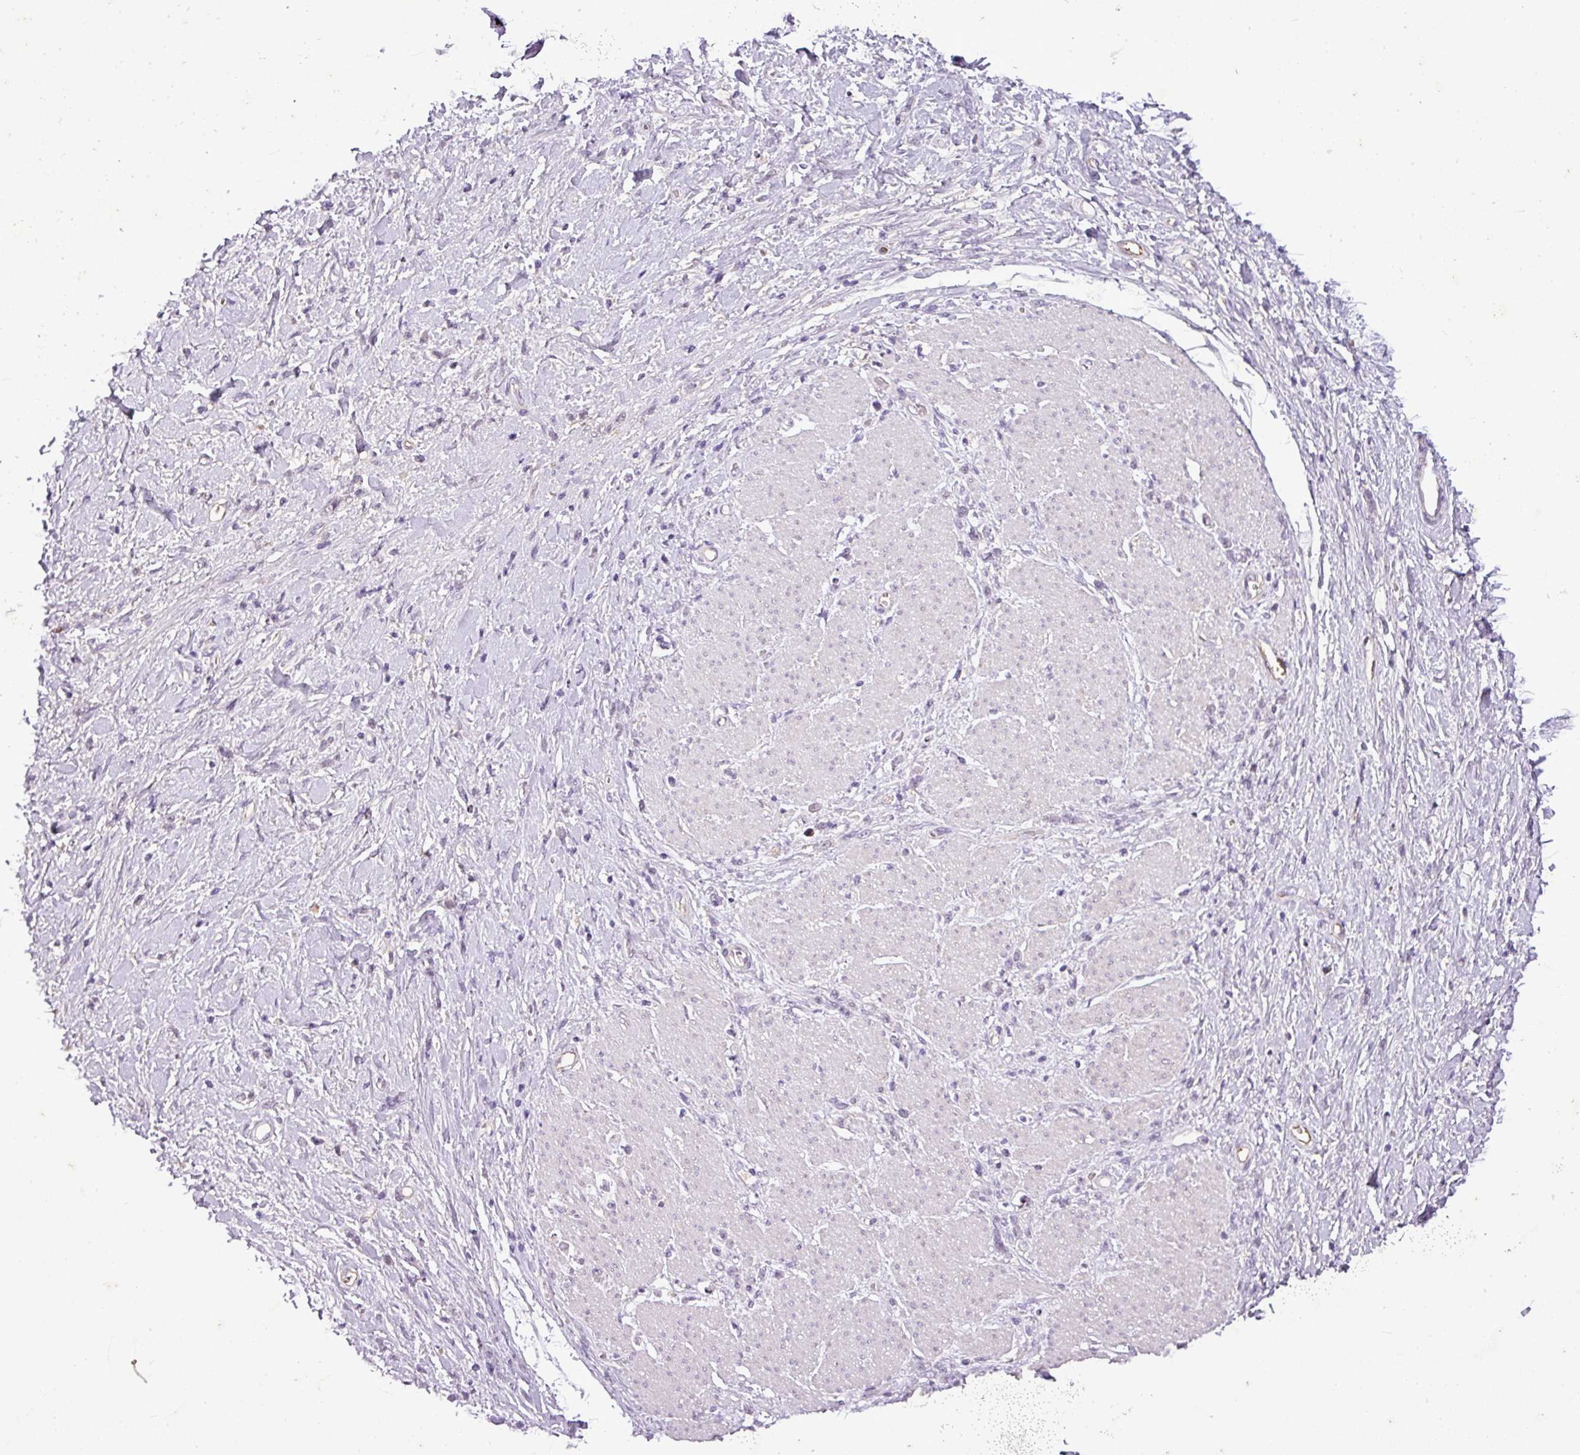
{"staining": {"intensity": "negative", "quantity": "none", "location": "none"}, "tissue": "stomach cancer", "cell_type": "Tumor cells", "image_type": "cancer", "snomed": [{"axis": "morphology", "description": "Adenocarcinoma, NOS"}, {"axis": "topography", "description": "Stomach"}], "caption": "Photomicrograph shows no protein expression in tumor cells of stomach adenocarcinoma tissue.", "gene": "C4B", "patient": {"sex": "female", "age": 60}}